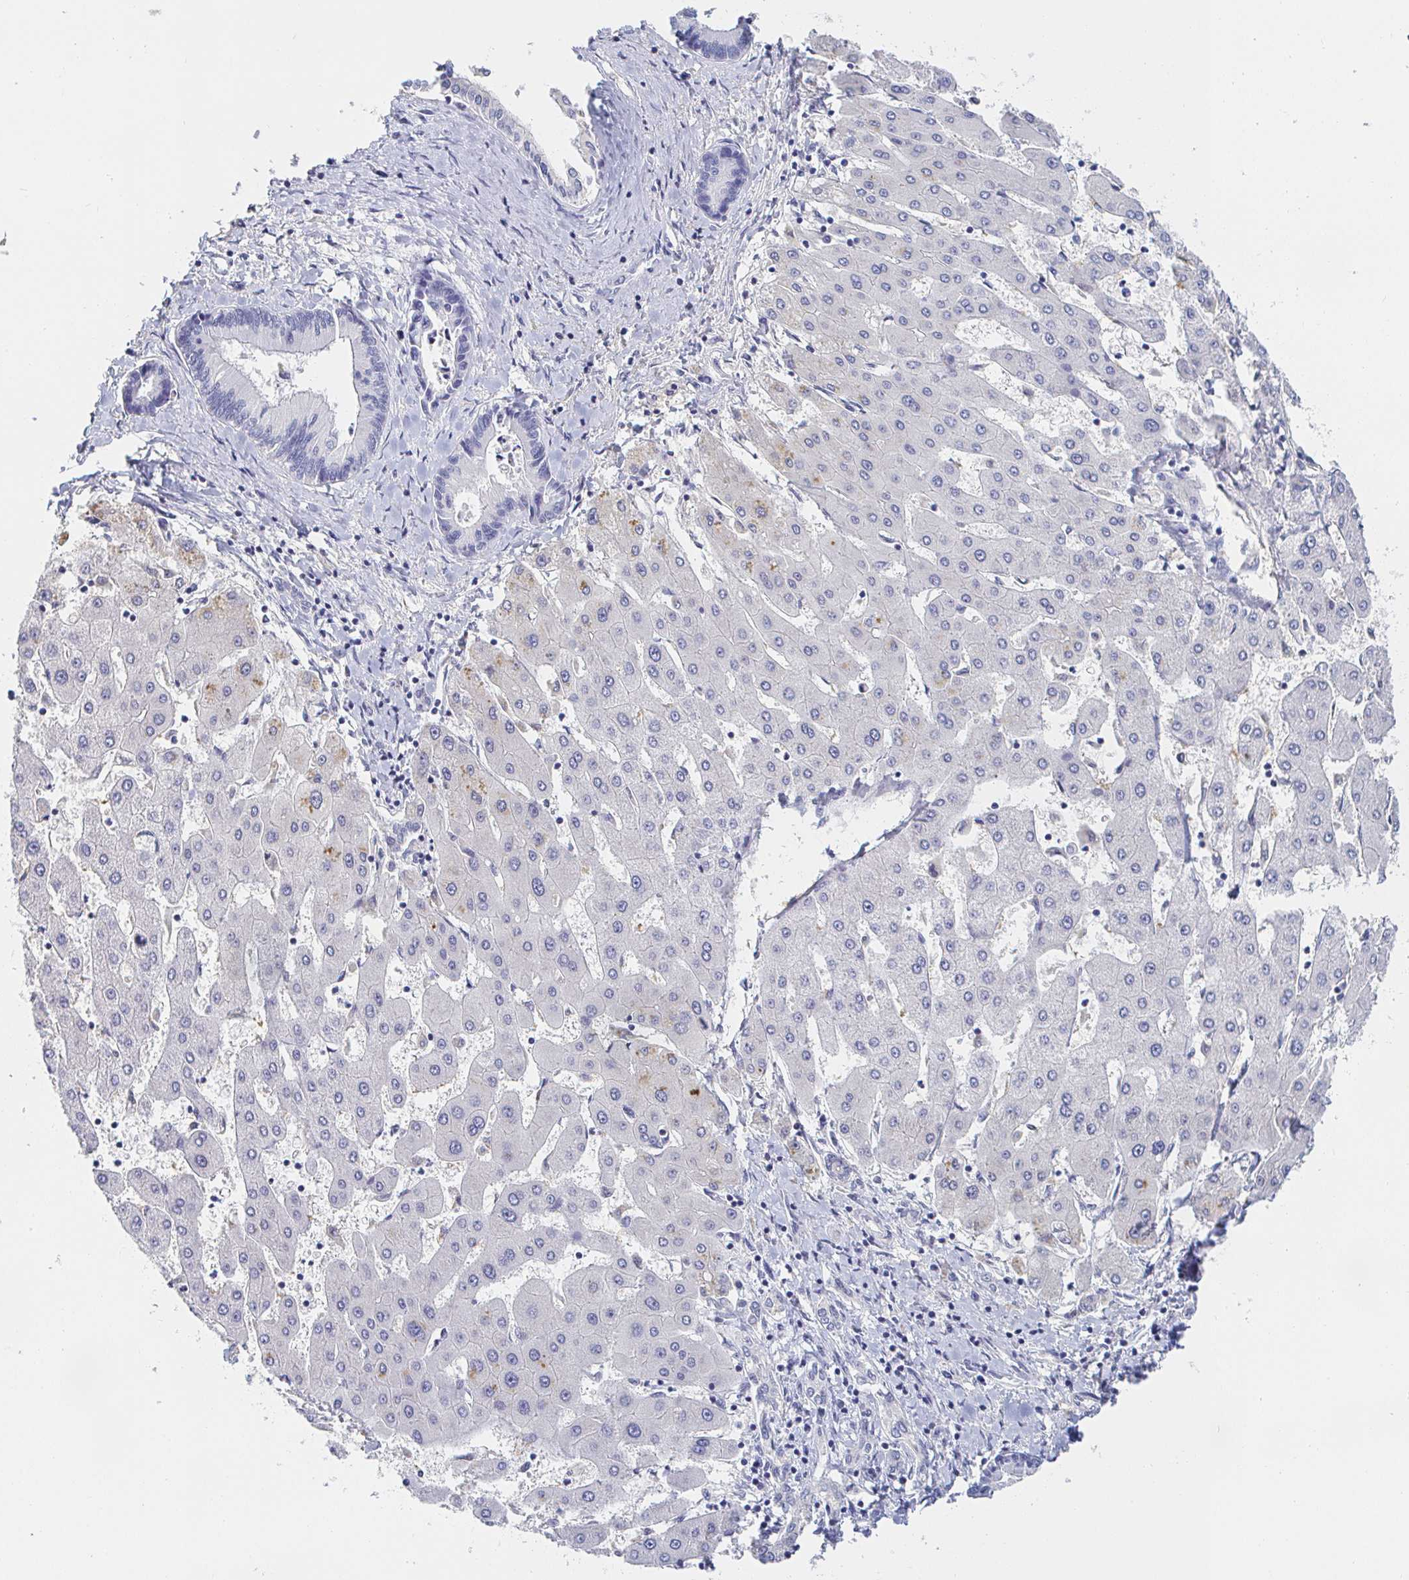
{"staining": {"intensity": "negative", "quantity": "none", "location": "none"}, "tissue": "liver cancer", "cell_type": "Tumor cells", "image_type": "cancer", "snomed": [{"axis": "morphology", "description": "Cholangiocarcinoma"}, {"axis": "topography", "description": "Liver"}], "caption": "Immunohistochemical staining of human liver cholangiocarcinoma shows no significant positivity in tumor cells.", "gene": "PDE6B", "patient": {"sex": "male", "age": 66}}